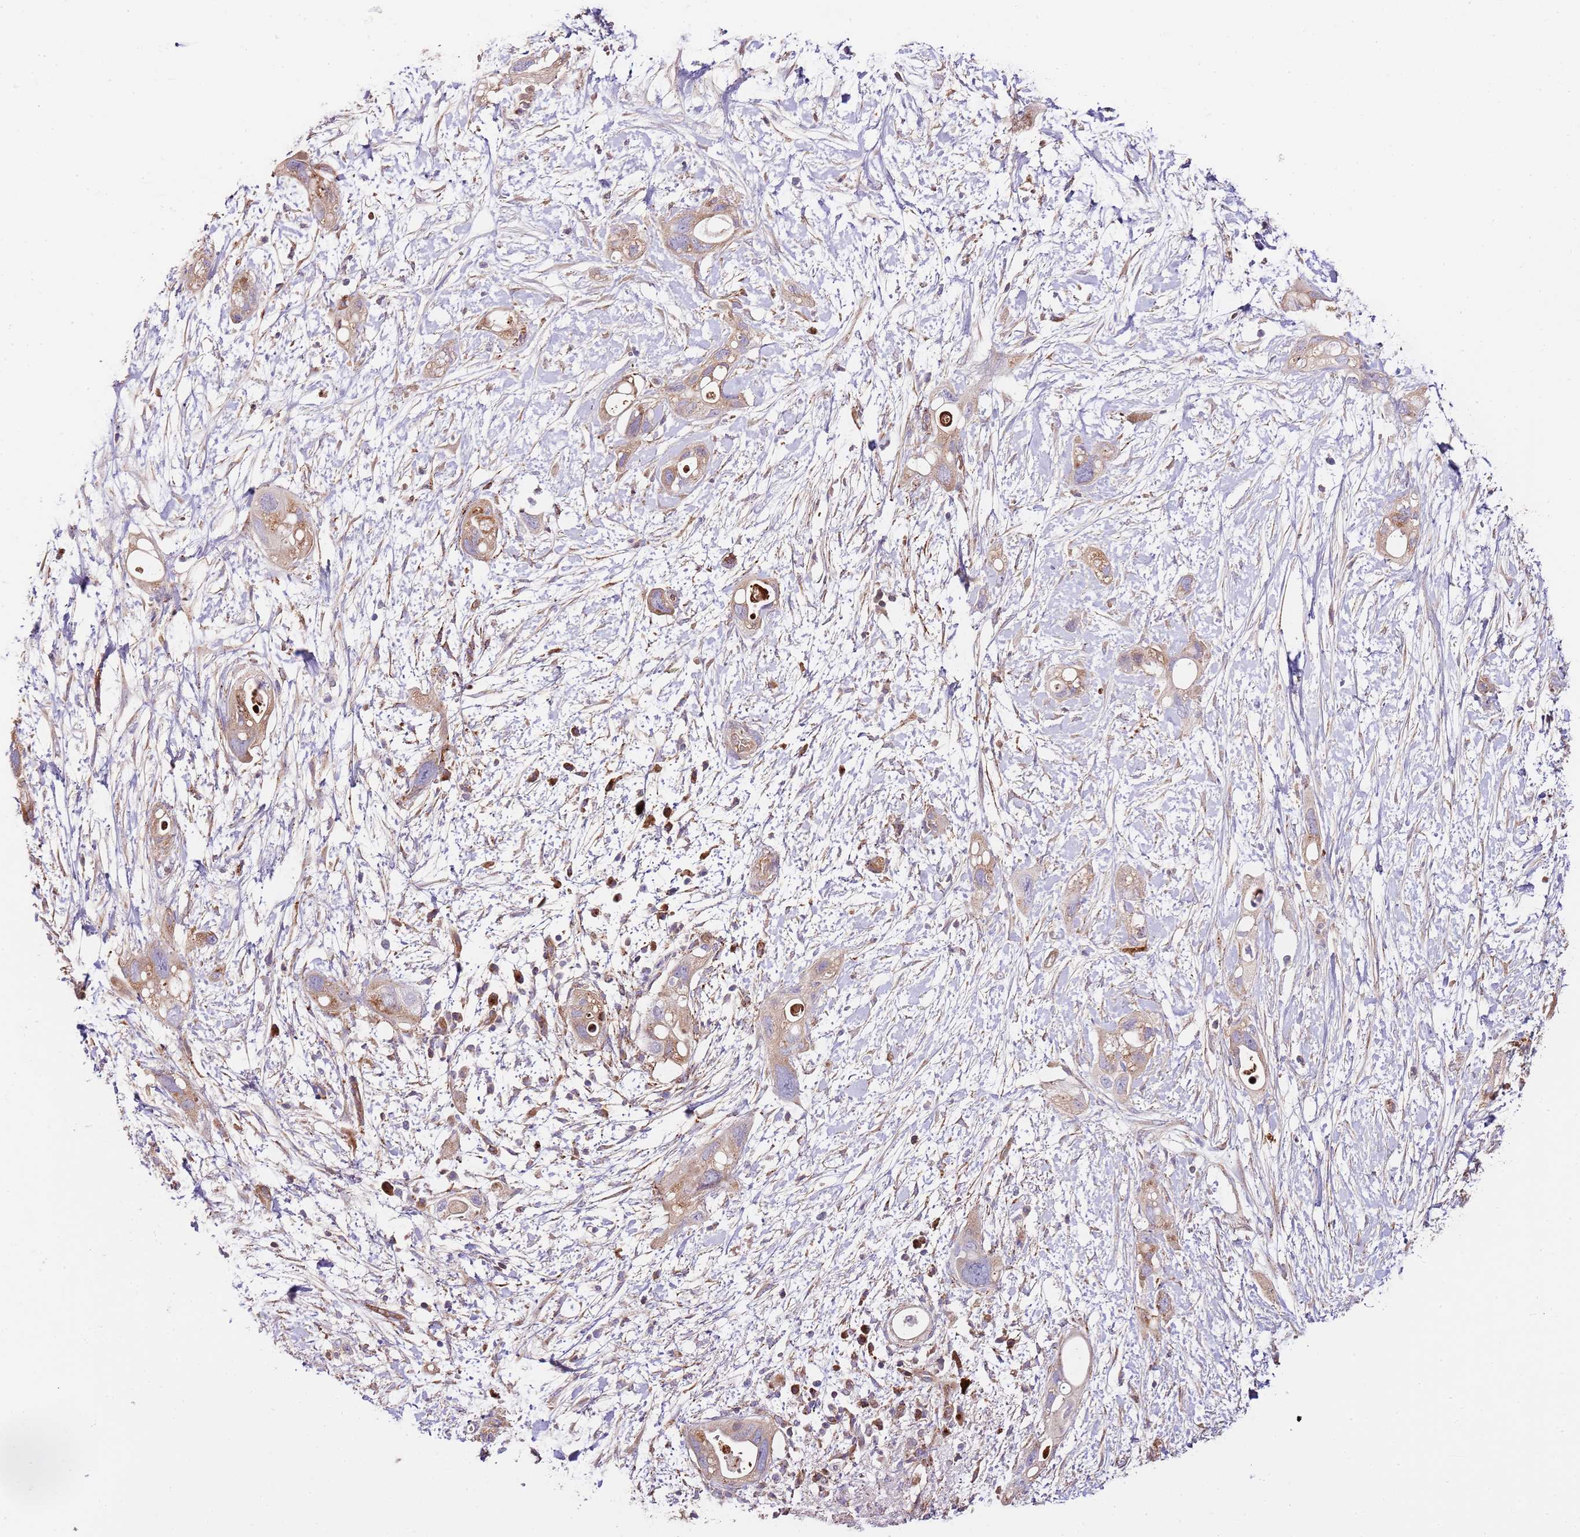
{"staining": {"intensity": "moderate", "quantity": "25%-75%", "location": "cytoplasmic/membranous"}, "tissue": "pancreatic cancer", "cell_type": "Tumor cells", "image_type": "cancer", "snomed": [{"axis": "morphology", "description": "Adenocarcinoma, NOS"}, {"axis": "topography", "description": "Pancreas"}], "caption": "Protein staining reveals moderate cytoplasmic/membranous positivity in approximately 25%-75% of tumor cells in pancreatic adenocarcinoma.", "gene": "DOCK6", "patient": {"sex": "female", "age": 72}}